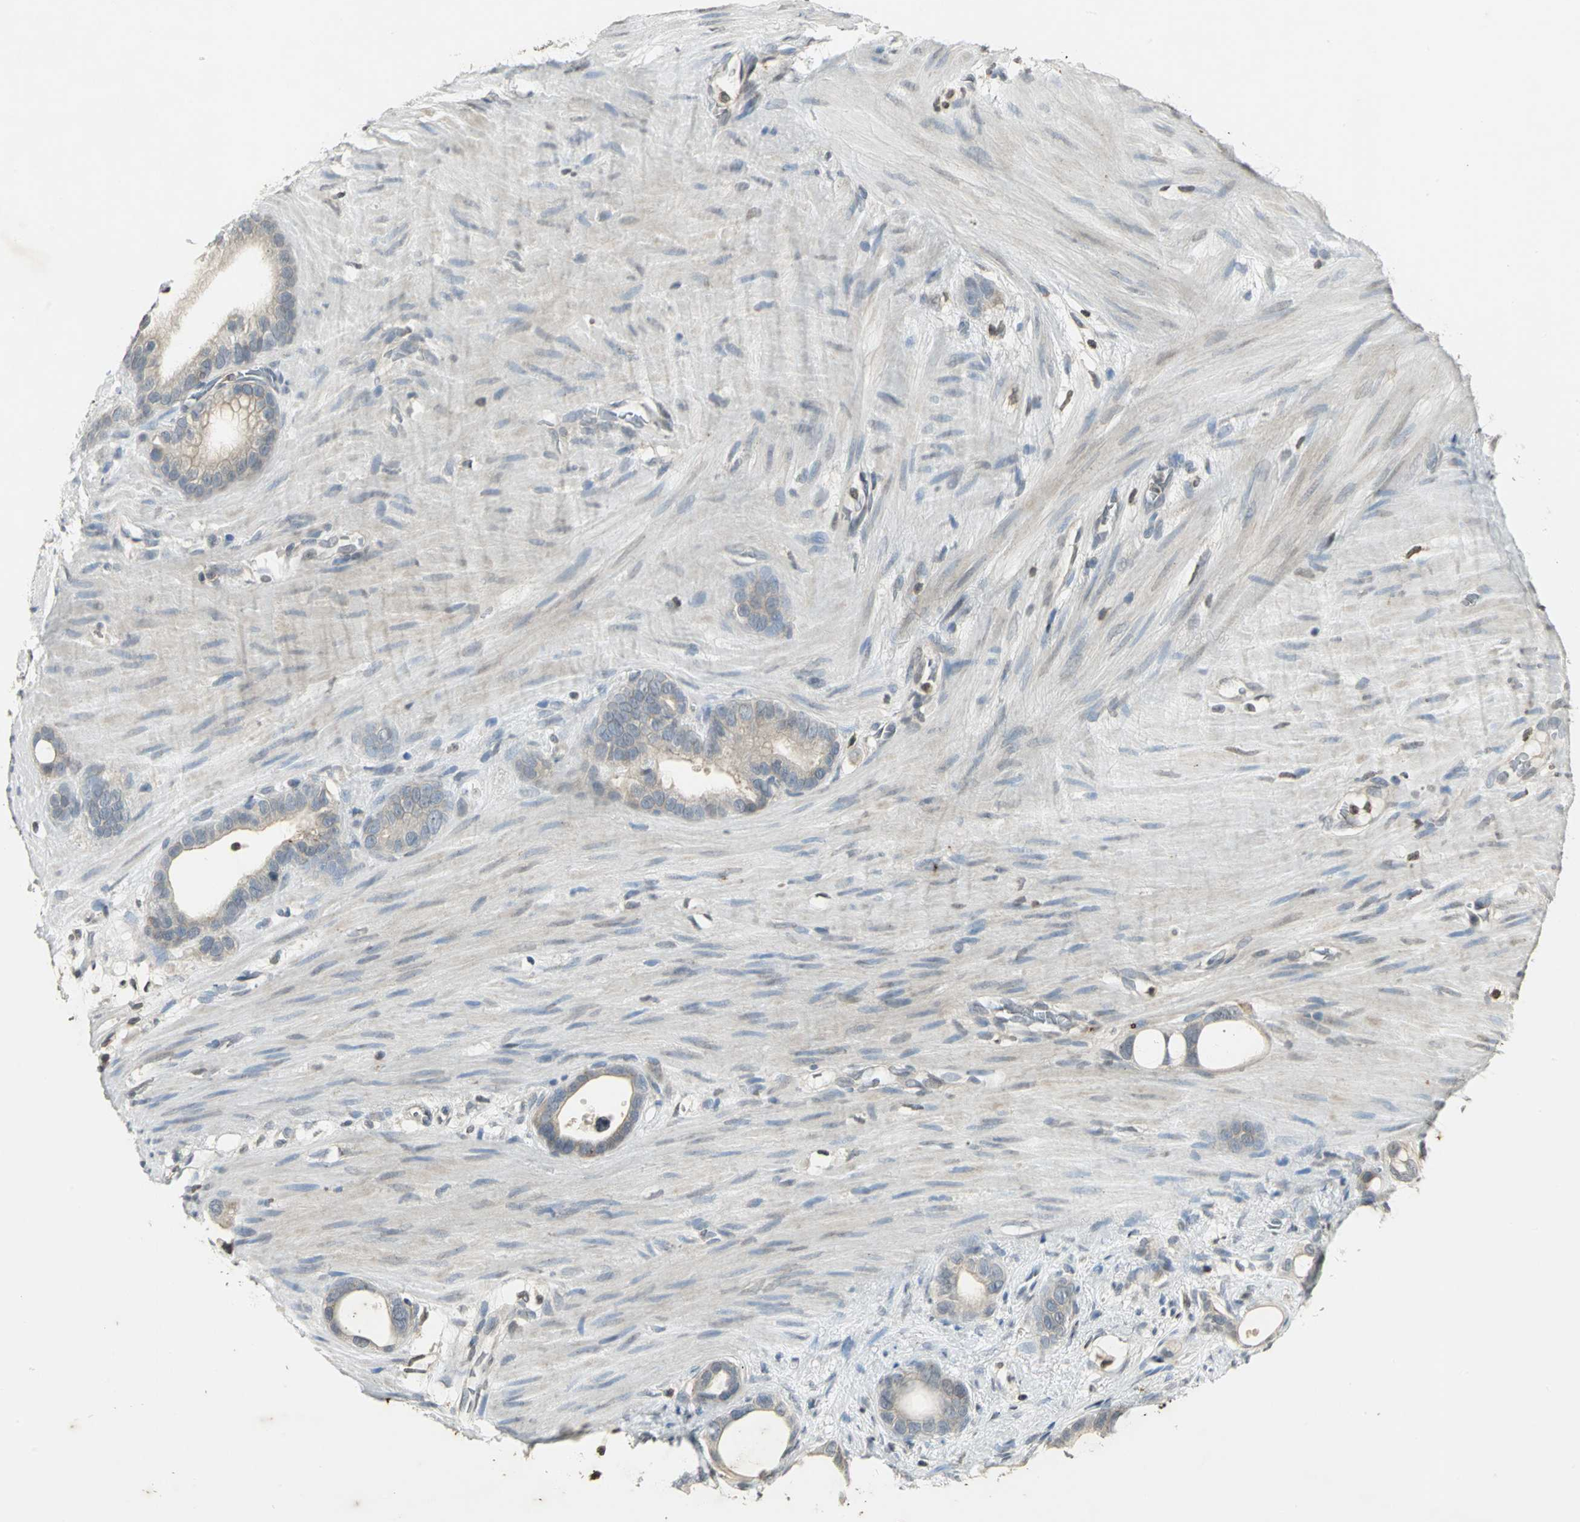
{"staining": {"intensity": "weak", "quantity": "<25%", "location": "cytoplasmic/membranous"}, "tissue": "stomach cancer", "cell_type": "Tumor cells", "image_type": "cancer", "snomed": [{"axis": "morphology", "description": "Adenocarcinoma, NOS"}, {"axis": "topography", "description": "Stomach"}], "caption": "DAB immunohistochemical staining of adenocarcinoma (stomach) reveals no significant expression in tumor cells. Brightfield microscopy of immunohistochemistry (IHC) stained with DAB (3,3'-diaminobenzidine) (brown) and hematoxylin (blue), captured at high magnification.", "gene": "IL16", "patient": {"sex": "female", "age": 75}}